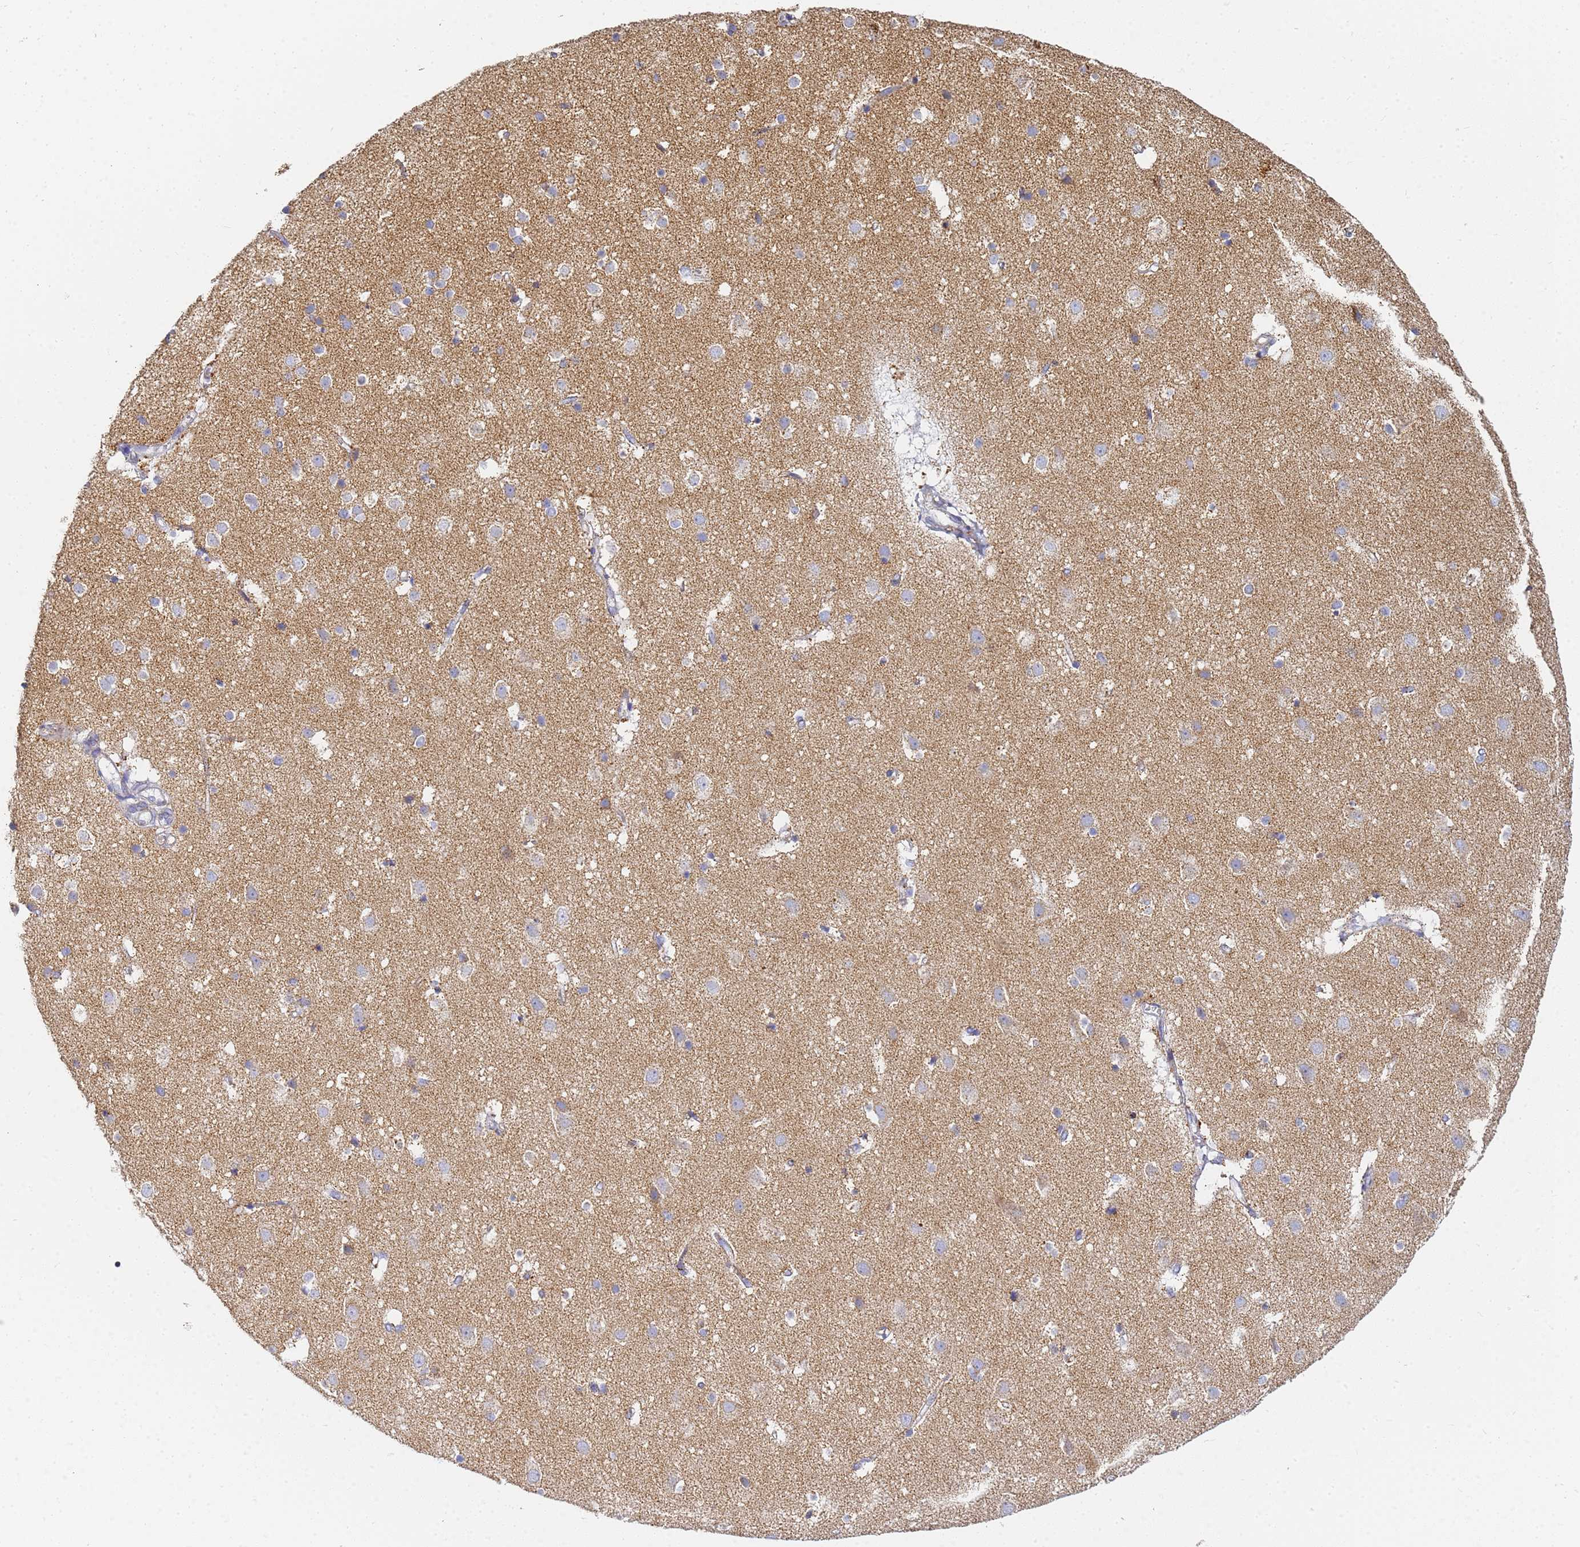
{"staining": {"intensity": "negative", "quantity": "none", "location": "none"}, "tissue": "cerebral cortex", "cell_type": "Endothelial cells", "image_type": "normal", "snomed": [{"axis": "morphology", "description": "Normal tissue, NOS"}, {"axis": "topography", "description": "Cerebral cortex"}], "caption": "DAB immunohistochemical staining of unremarkable human cerebral cortex demonstrates no significant staining in endothelial cells.", "gene": "CNIH4", "patient": {"sex": "male", "age": 54}}